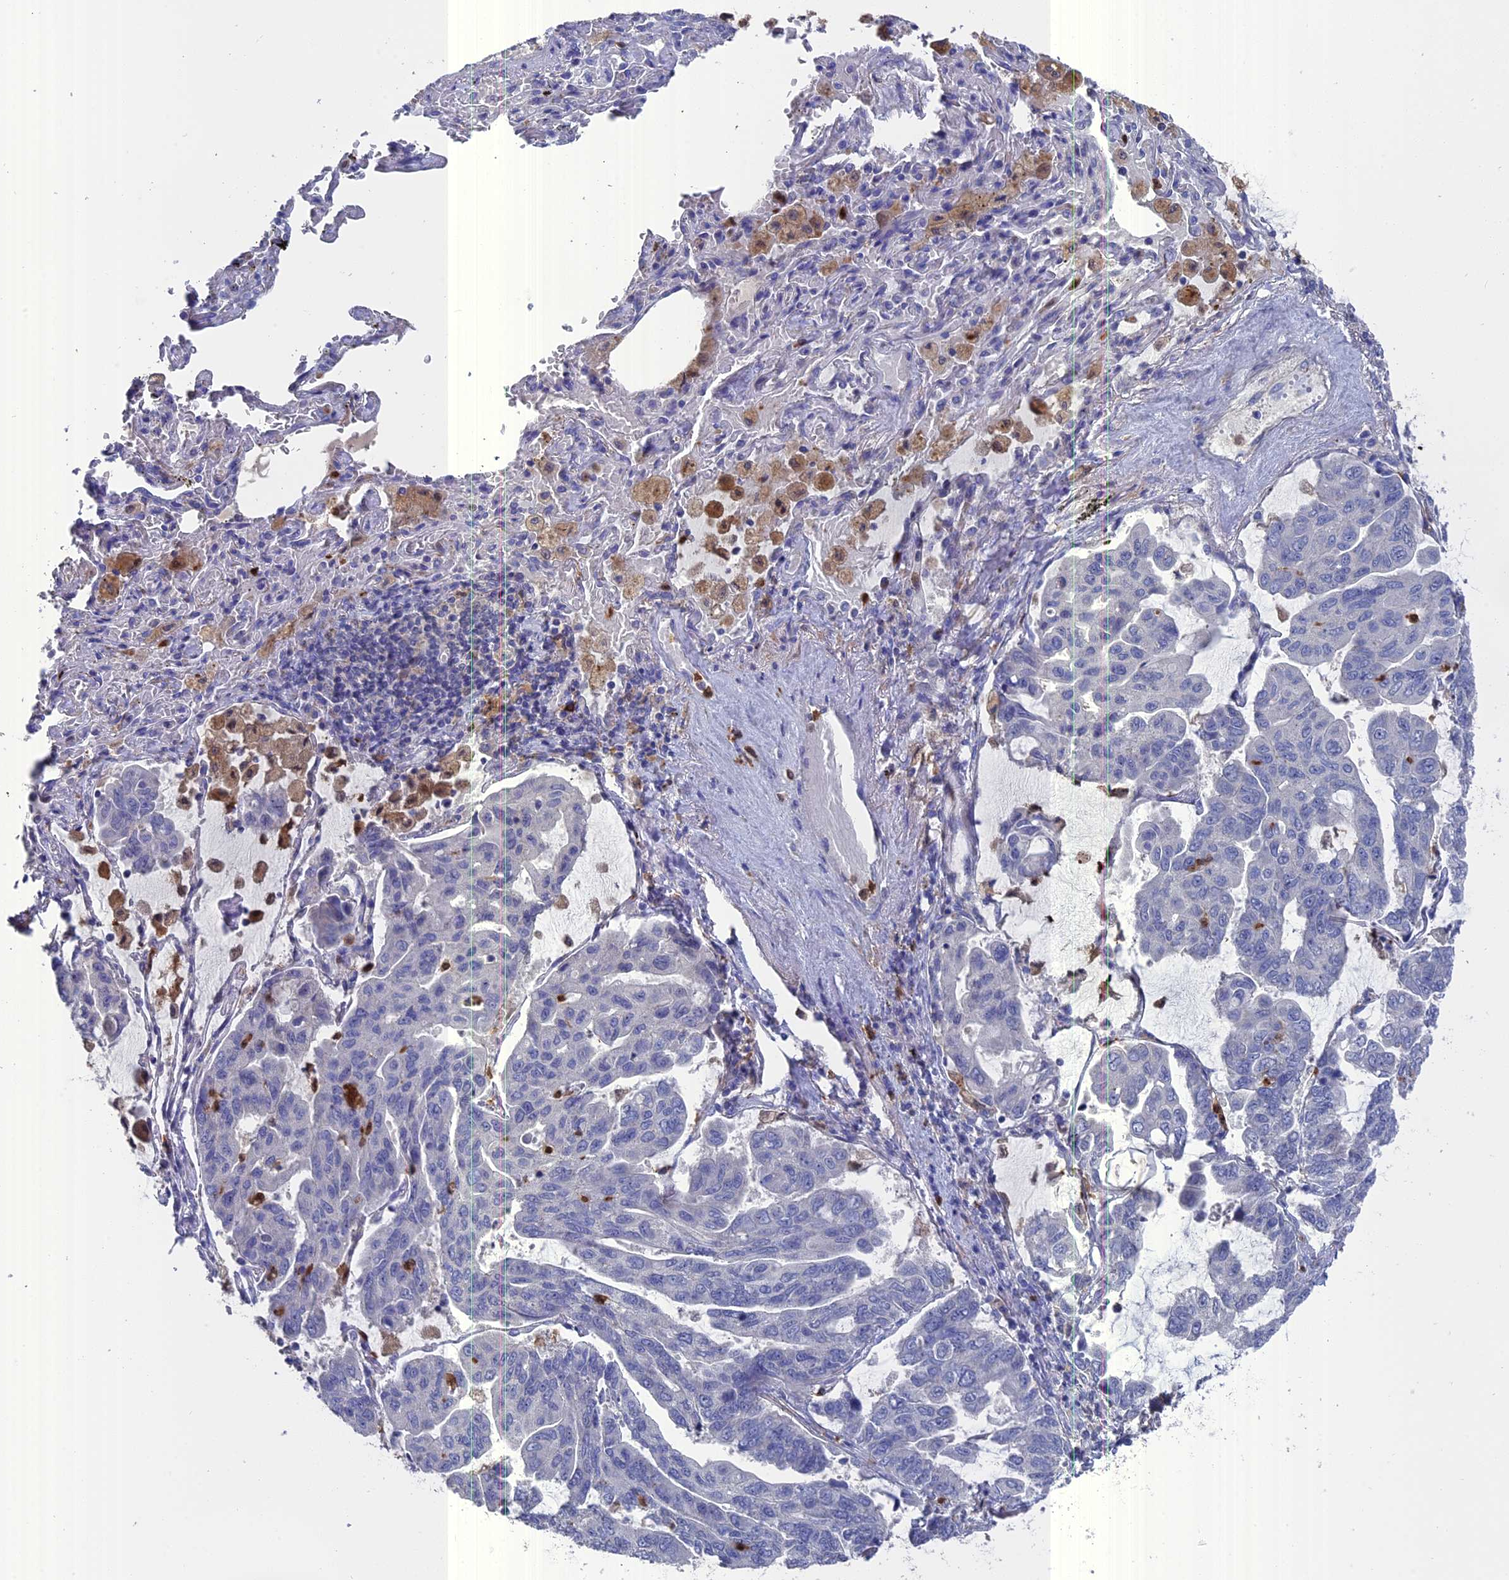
{"staining": {"intensity": "negative", "quantity": "none", "location": "none"}, "tissue": "lung cancer", "cell_type": "Tumor cells", "image_type": "cancer", "snomed": [{"axis": "morphology", "description": "Adenocarcinoma, NOS"}, {"axis": "topography", "description": "Lung"}], "caption": "Lung cancer (adenocarcinoma) stained for a protein using immunohistochemistry (IHC) shows no staining tumor cells.", "gene": "NCF4", "patient": {"sex": "male", "age": 64}}